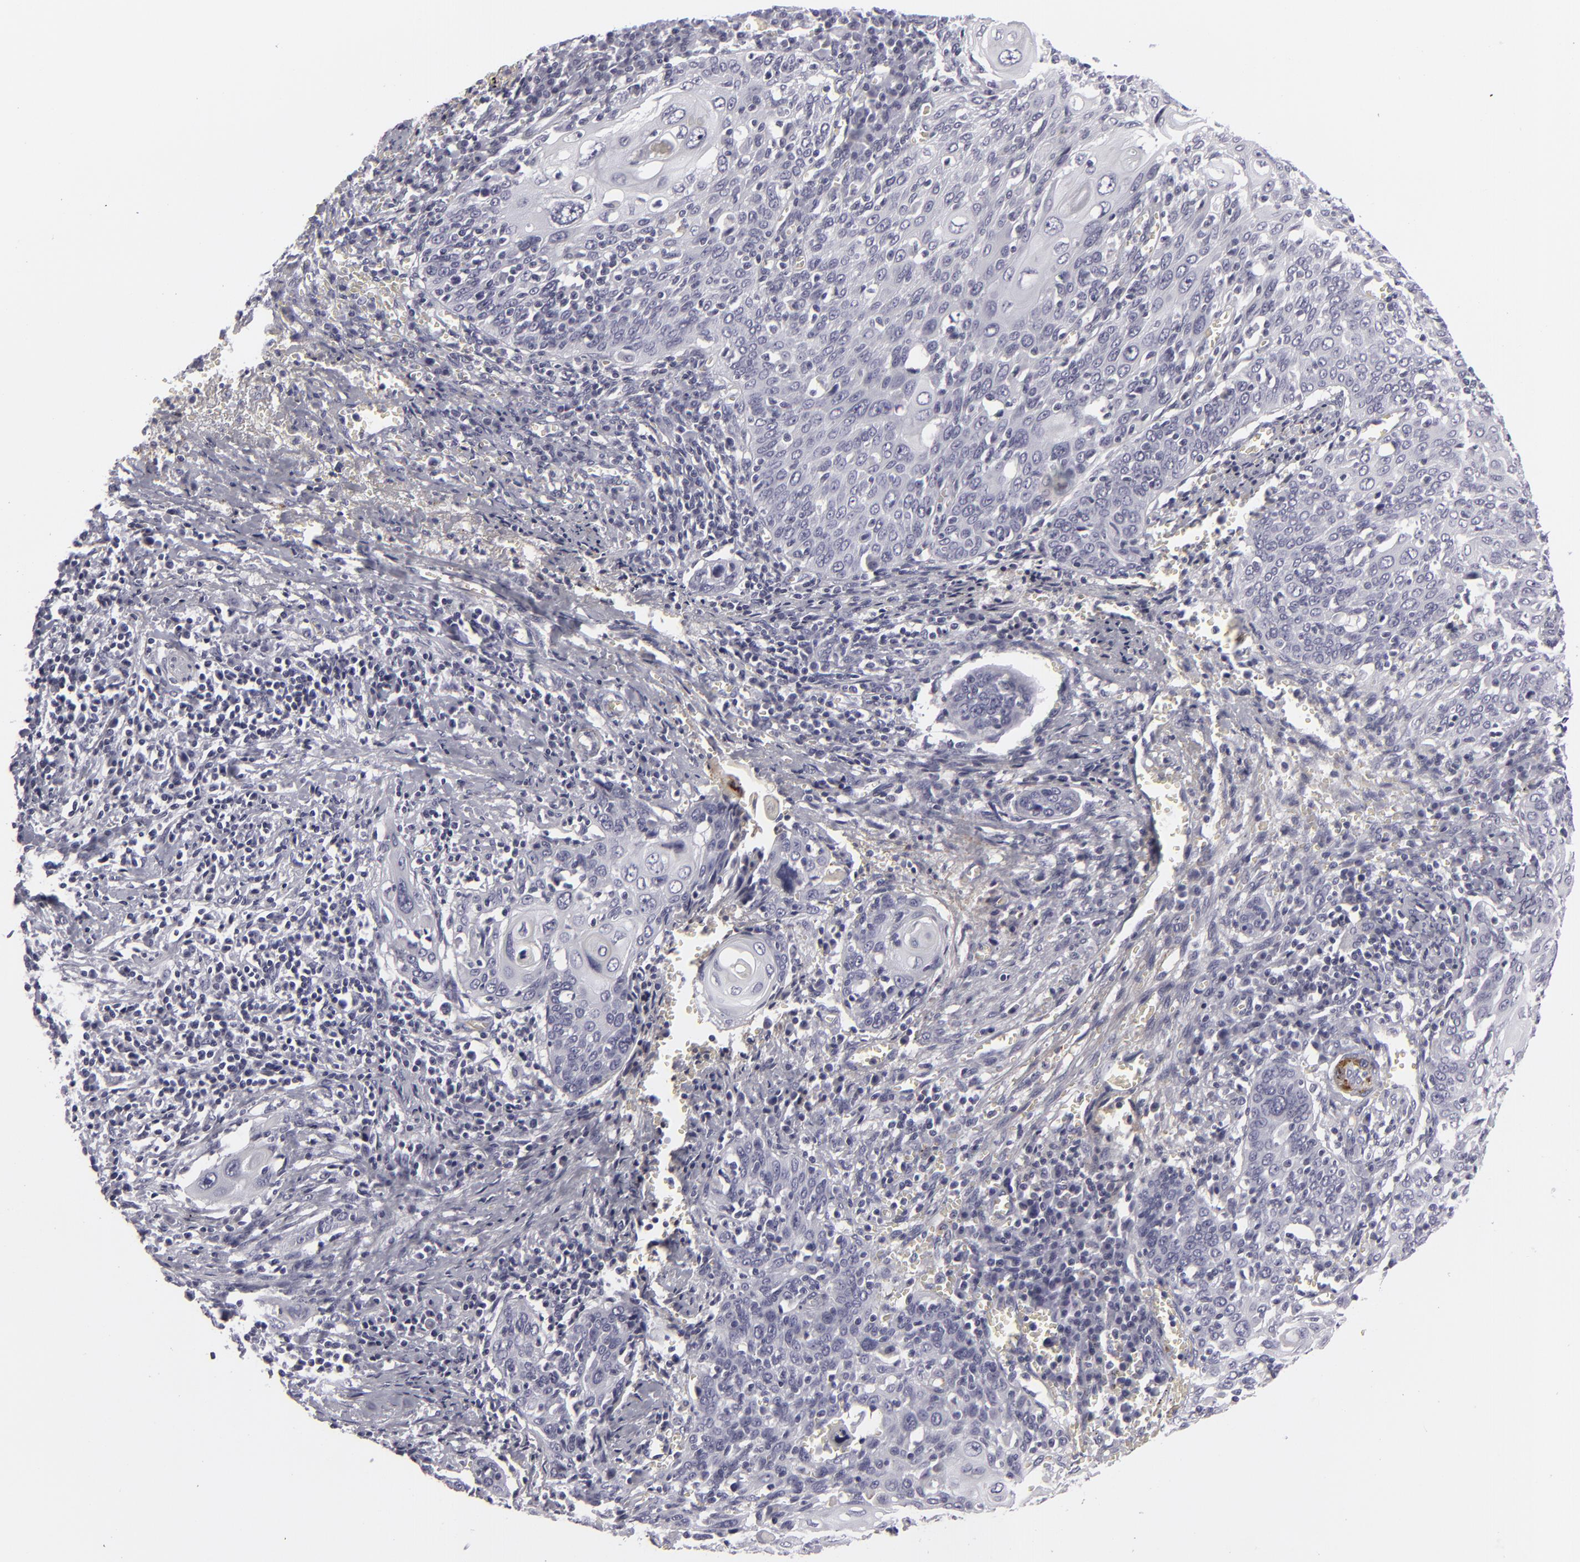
{"staining": {"intensity": "negative", "quantity": "none", "location": "none"}, "tissue": "cervical cancer", "cell_type": "Tumor cells", "image_type": "cancer", "snomed": [{"axis": "morphology", "description": "Squamous cell carcinoma, NOS"}, {"axis": "topography", "description": "Cervix"}], "caption": "Micrograph shows no protein expression in tumor cells of cervical squamous cell carcinoma tissue.", "gene": "C9", "patient": {"sex": "female", "age": 54}}